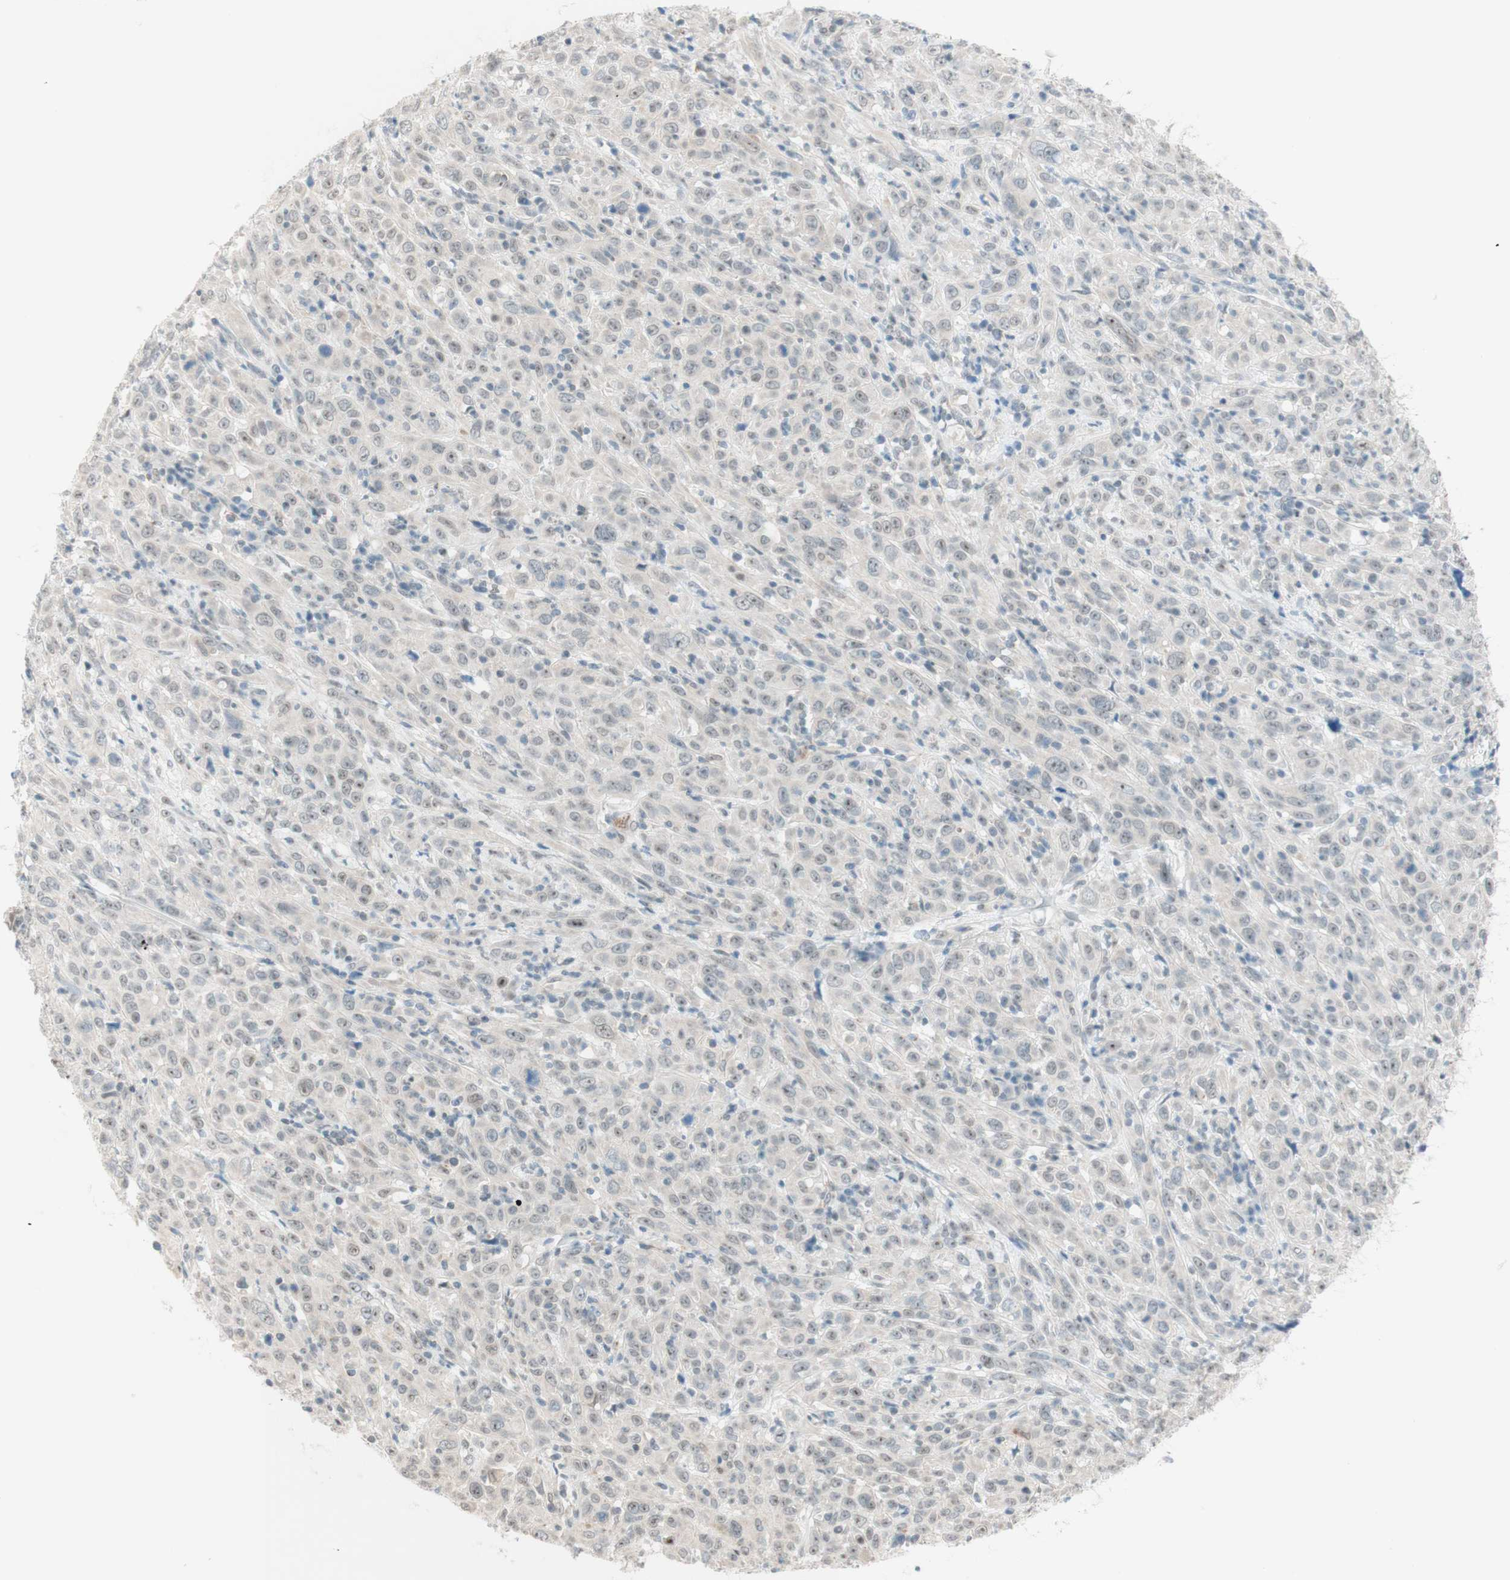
{"staining": {"intensity": "weak", "quantity": "25%-75%", "location": "nuclear"}, "tissue": "cervical cancer", "cell_type": "Tumor cells", "image_type": "cancer", "snomed": [{"axis": "morphology", "description": "Squamous cell carcinoma, NOS"}, {"axis": "topography", "description": "Cervix"}], "caption": "Immunohistochemical staining of cervical cancer (squamous cell carcinoma) exhibits low levels of weak nuclear expression in approximately 25%-75% of tumor cells. The staining is performed using DAB brown chromogen to label protein expression. The nuclei are counter-stained blue using hematoxylin.", "gene": "JPH1", "patient": {"sex": "female", "age": 46}}